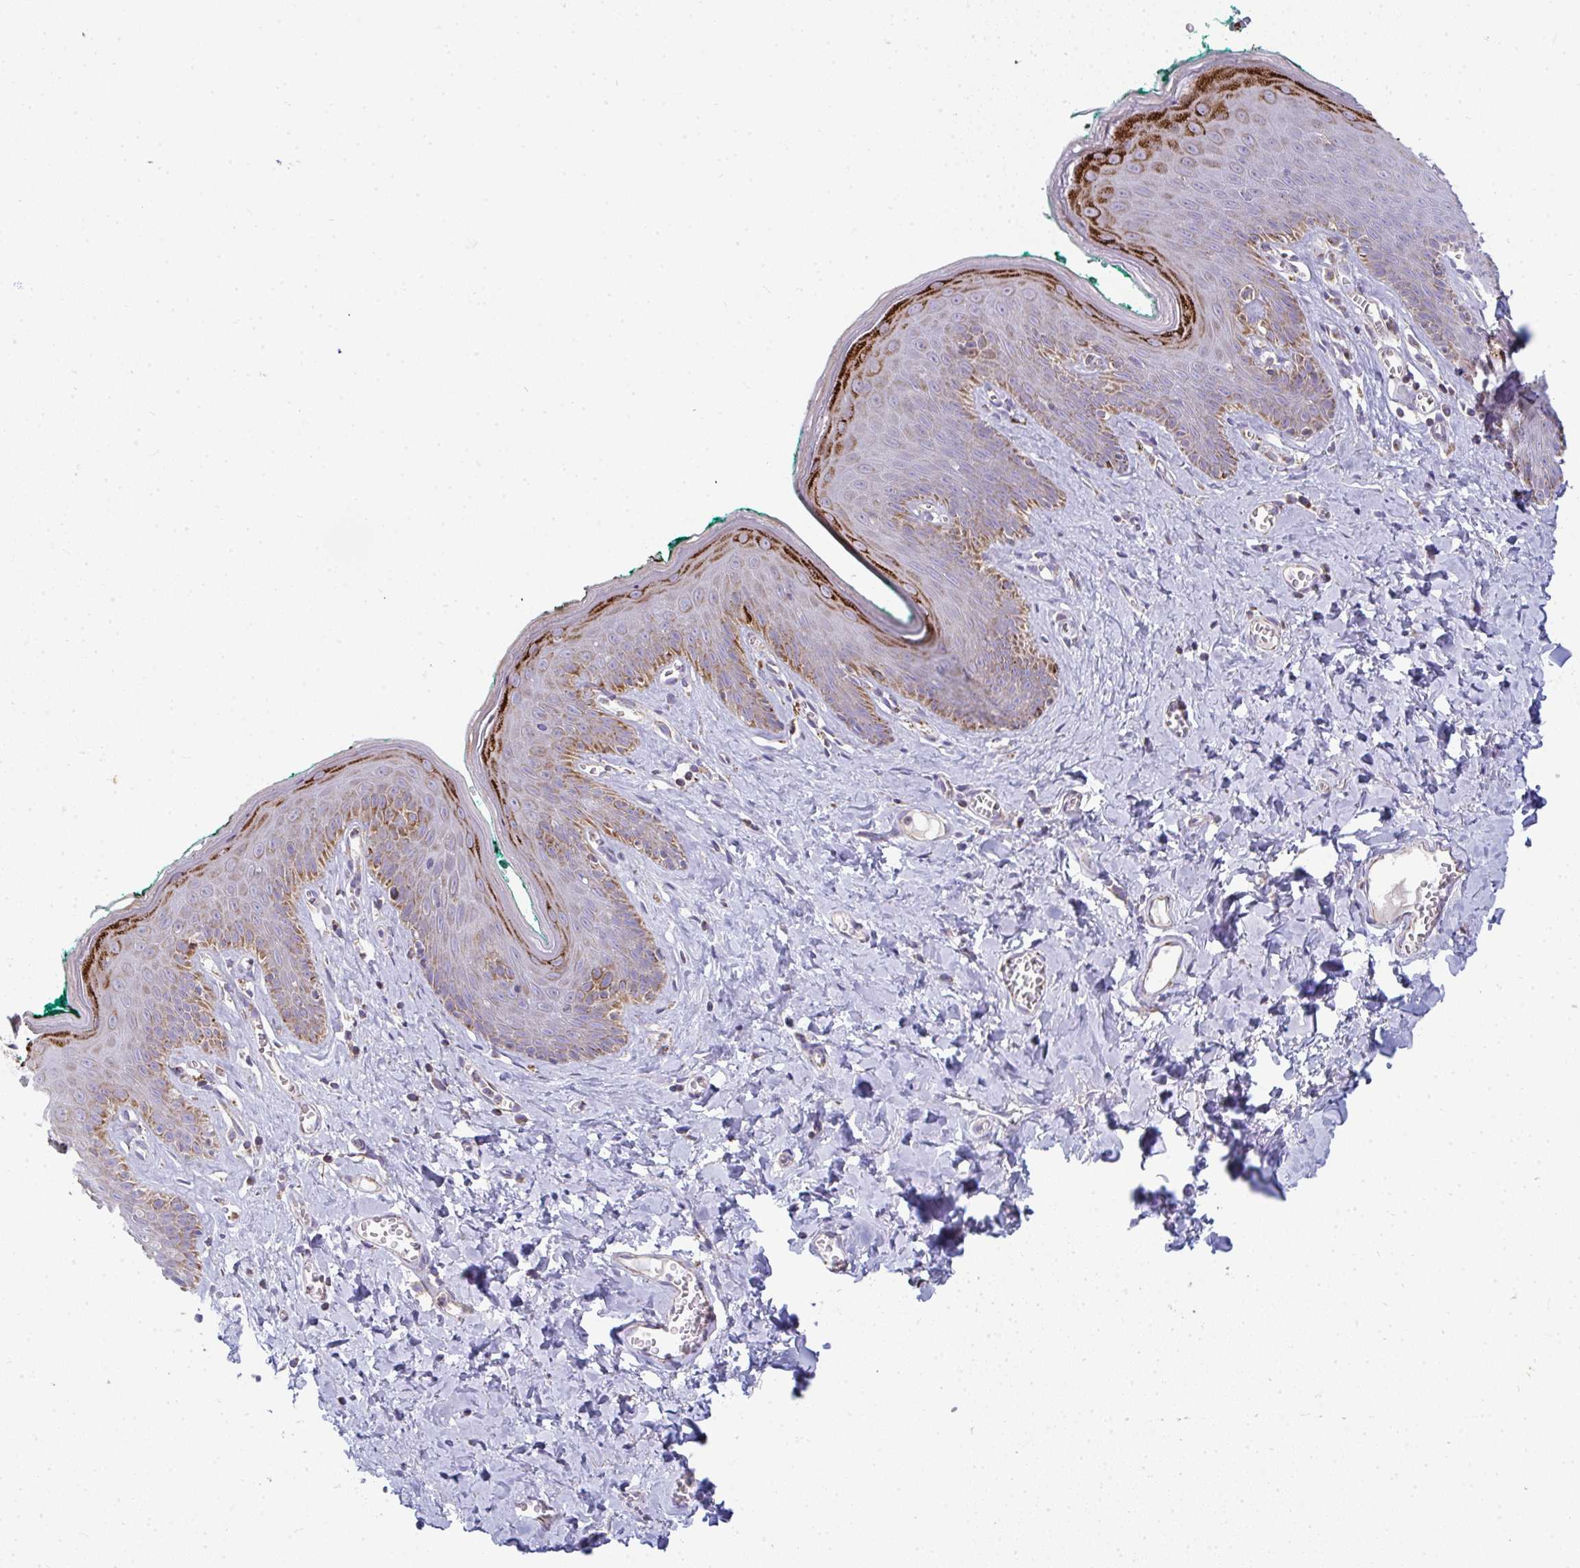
{"staining": {"intensity": "moderate", "quantity": "25%-75%", "location": "cytoplasmic/membranous"}, "tissue": "skin", "cell_type": "Epidermal cells", "image_type": "normal", "snomed": [{"axis": "morphology", "description": "Normal tissue, NOS"}, {"axis": "topography", "description": "Vulva"}, {"axis": "topography", "description": "Peripheral nerve tissue"}], "caption": "An image of skin stained for a protein displays moderate cytoplasmic/membranous brown staining in epidermal cells. (DAB (3,3'-diaminobenzidine) = brown stain, brightfield microscopy at high magnification).", "gene": "FAHD1", "patient": {"sex": "female", "age": 66}}